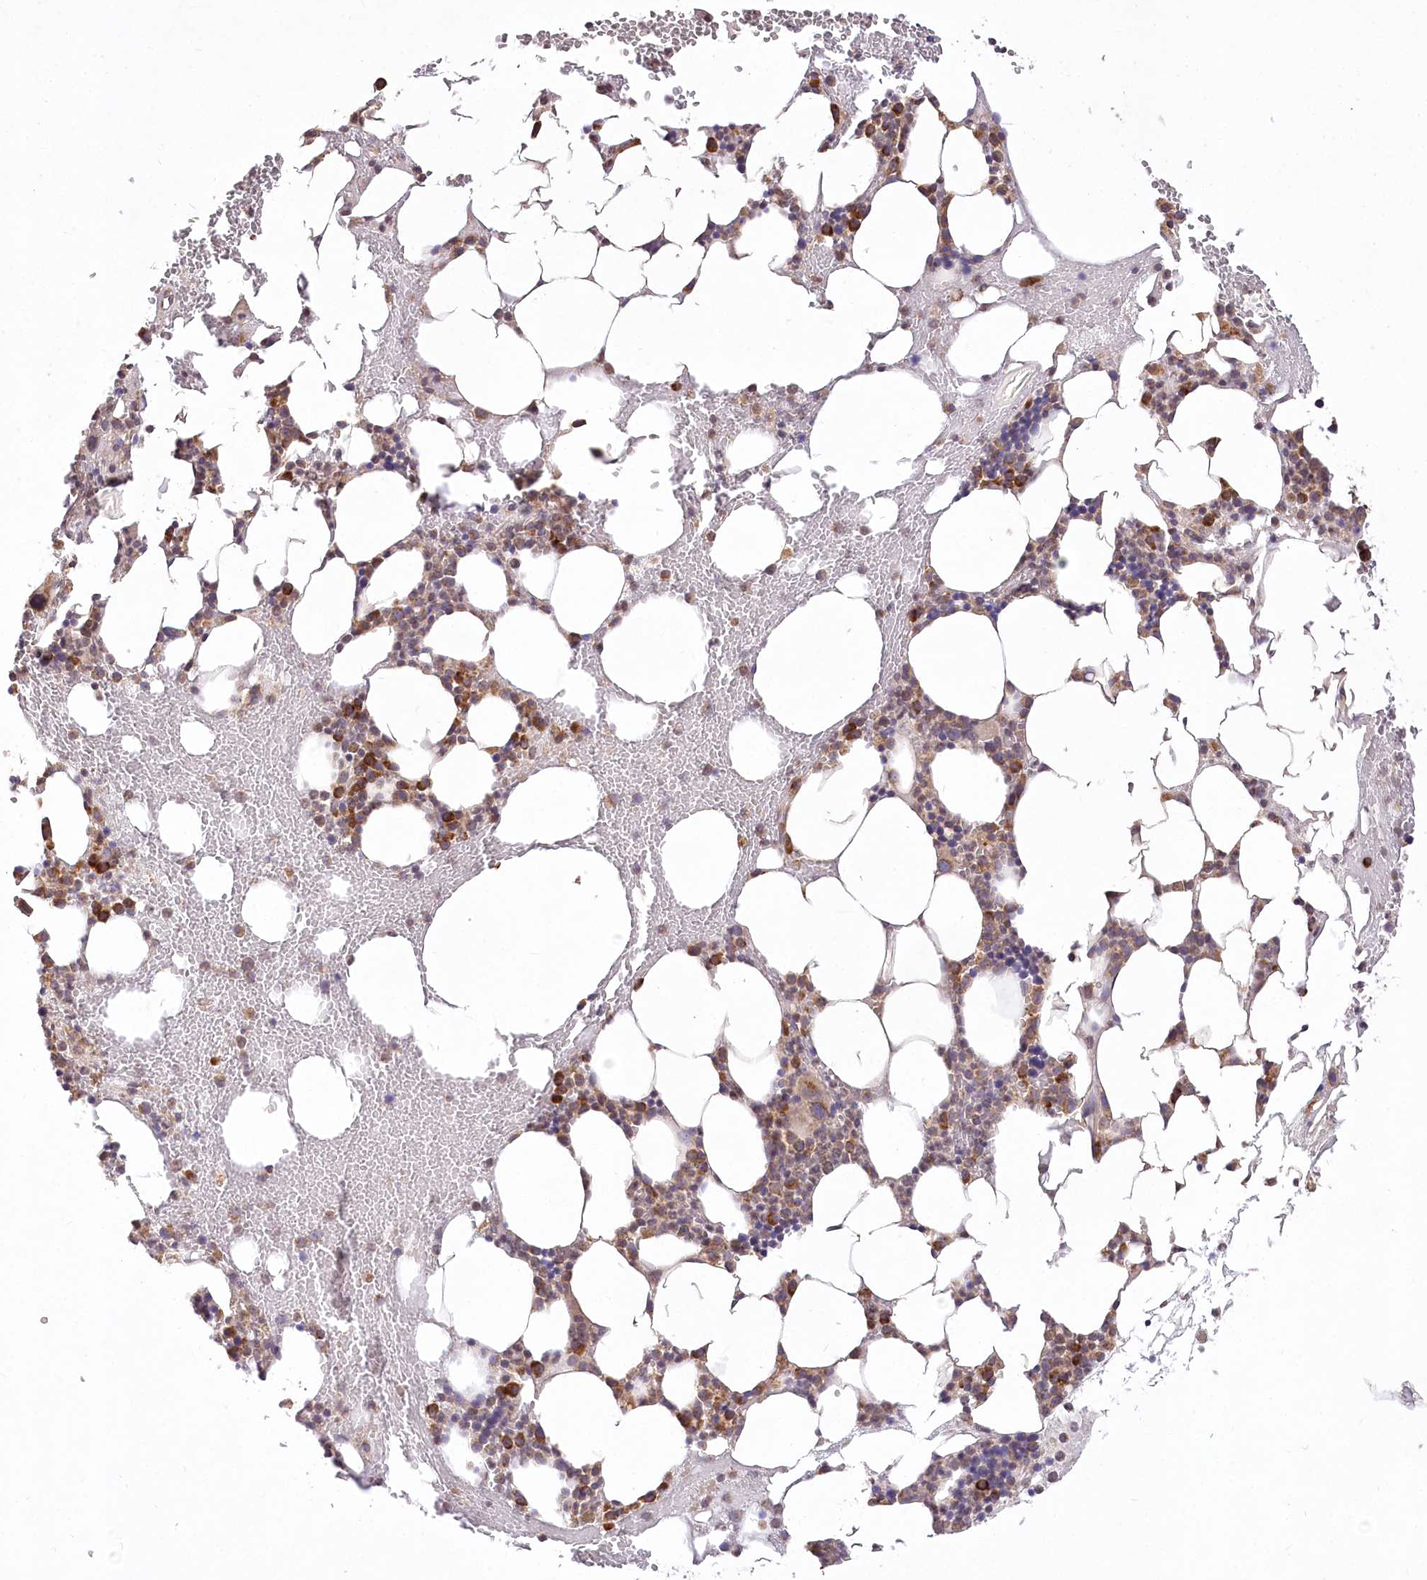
{"staining": {"intensity": "moderate", "quantity": "25%-75%", "location": "cytoplasmic/membranous"}, "tissue": "bone marrow", "cell_type": "Hematopoietic cells", "image_type": "normal", "snomed": [{"axis": "morphology", "description": "Normal tissue, NOS"}, {"axis": "morphology", "description": "Inflammation, NOS"}, {"axis": "topography", "description": "Bone marrow"}], "caption": "Immunohistochemical staining of unremarkable bone marrow demonstrates medium levels of moderate cytoplasmic/membranous staining in about 25%-75% of hematopoietic cells. The staining was performed using DAB to visualize the protein expression in brown, while the nuclei were stained in blue with hematoxylin (Magnification: 20x).", "gene": "STT3B", "patient": {"sex": "female", "age": 78}}